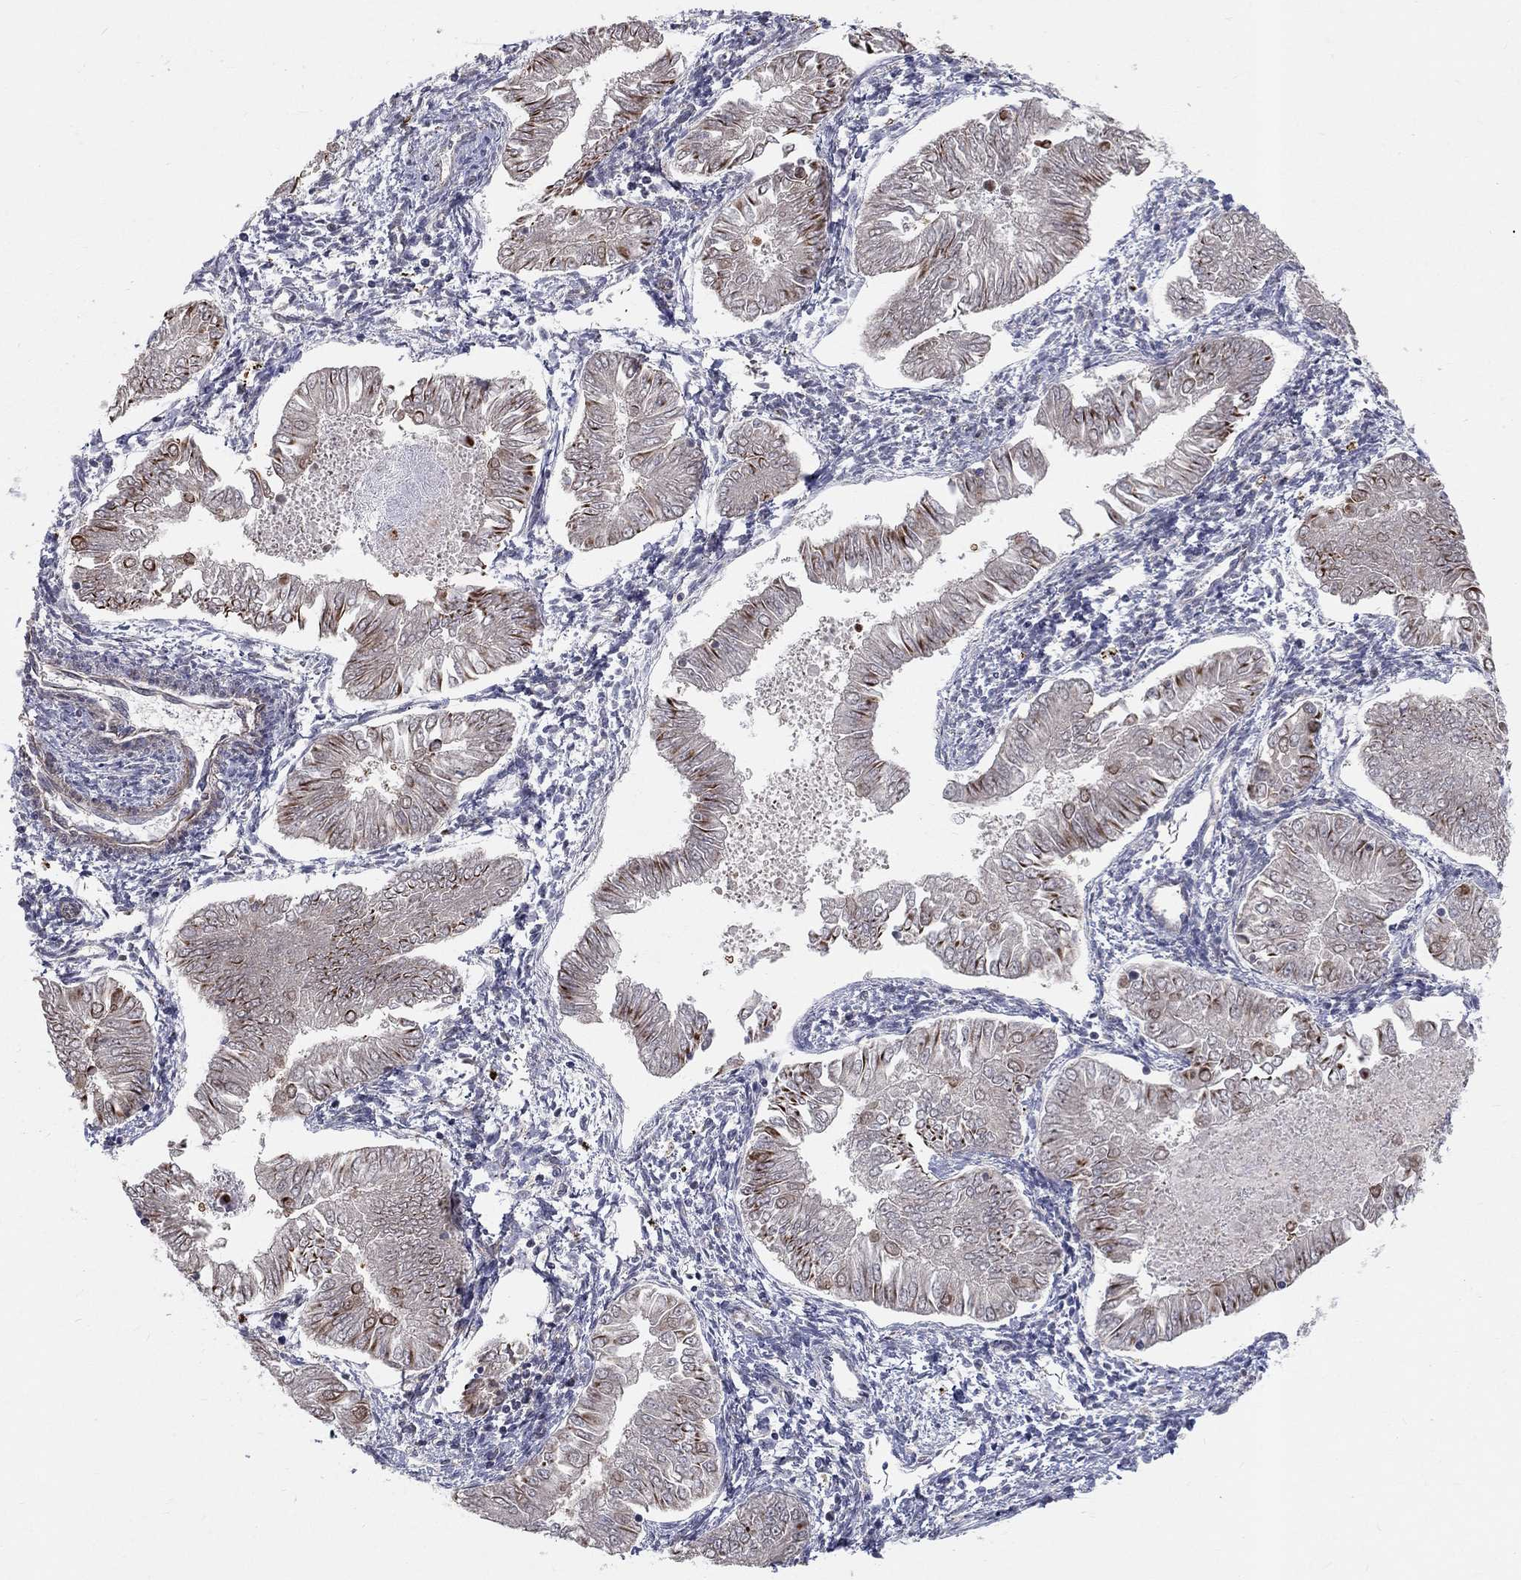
{"staining": {"intensity": "moderate", "quantity": "25%-75%", "location": "cytoplasmic/membranous"}, "tissue": "endometrial cancer", "cell_type": "Tumor cells", "image_type": "cancer", "snomed": [{"axis": "morphology", "description": "Adenocarcinoma, NOS"}, {"axis": "topography", "description": "Endometrium"}], "caption": "Endometrial adenocarcinoma stained with a brown dye demonstrates moderate cytoplasmic/membranous positive expression in approximately 25%-75% of tumor cells.", "gene": "MSRA", "patient": {"sex": "female", "age": 53}}